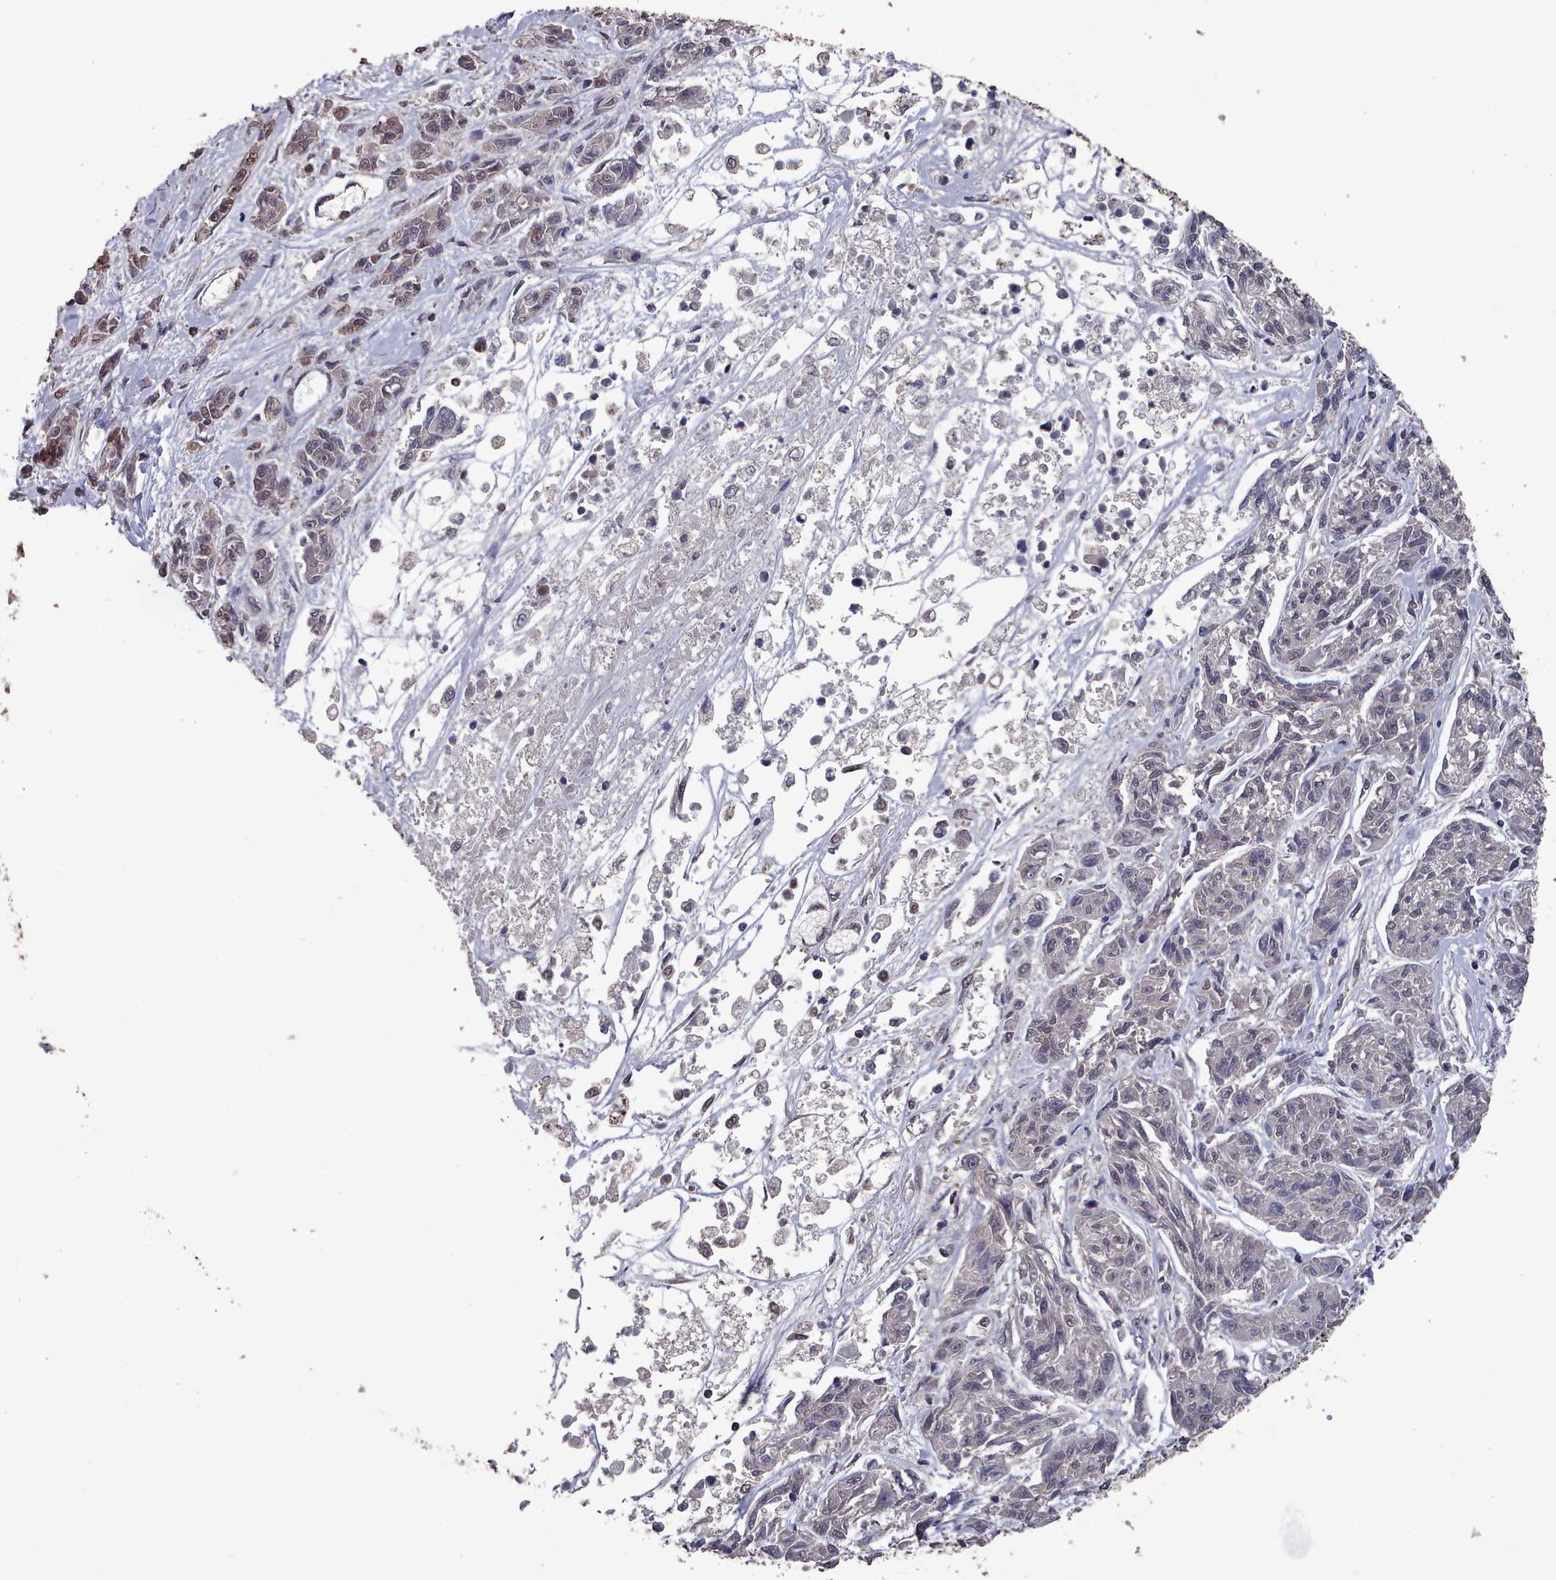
{"staining": {"intensity": "moderate", "quantity": "<25%", "location": "nuclear"}, "tissue": "melanoma", "cell_type": "Tumor cells", "image_type": "cancer", "snomed": [{"axis": "morphology", "description": "Malignant melanoma, NOS"}, {"axis": "topography", "description": "Skin"}], "caption": "A photomicrograph of malignant melanoma stained for a protein demonstrates moderate nuclear brown staining in tumor cells.", "gene": "PNRC2", "patient": {"sex": "male", "age": 53}}